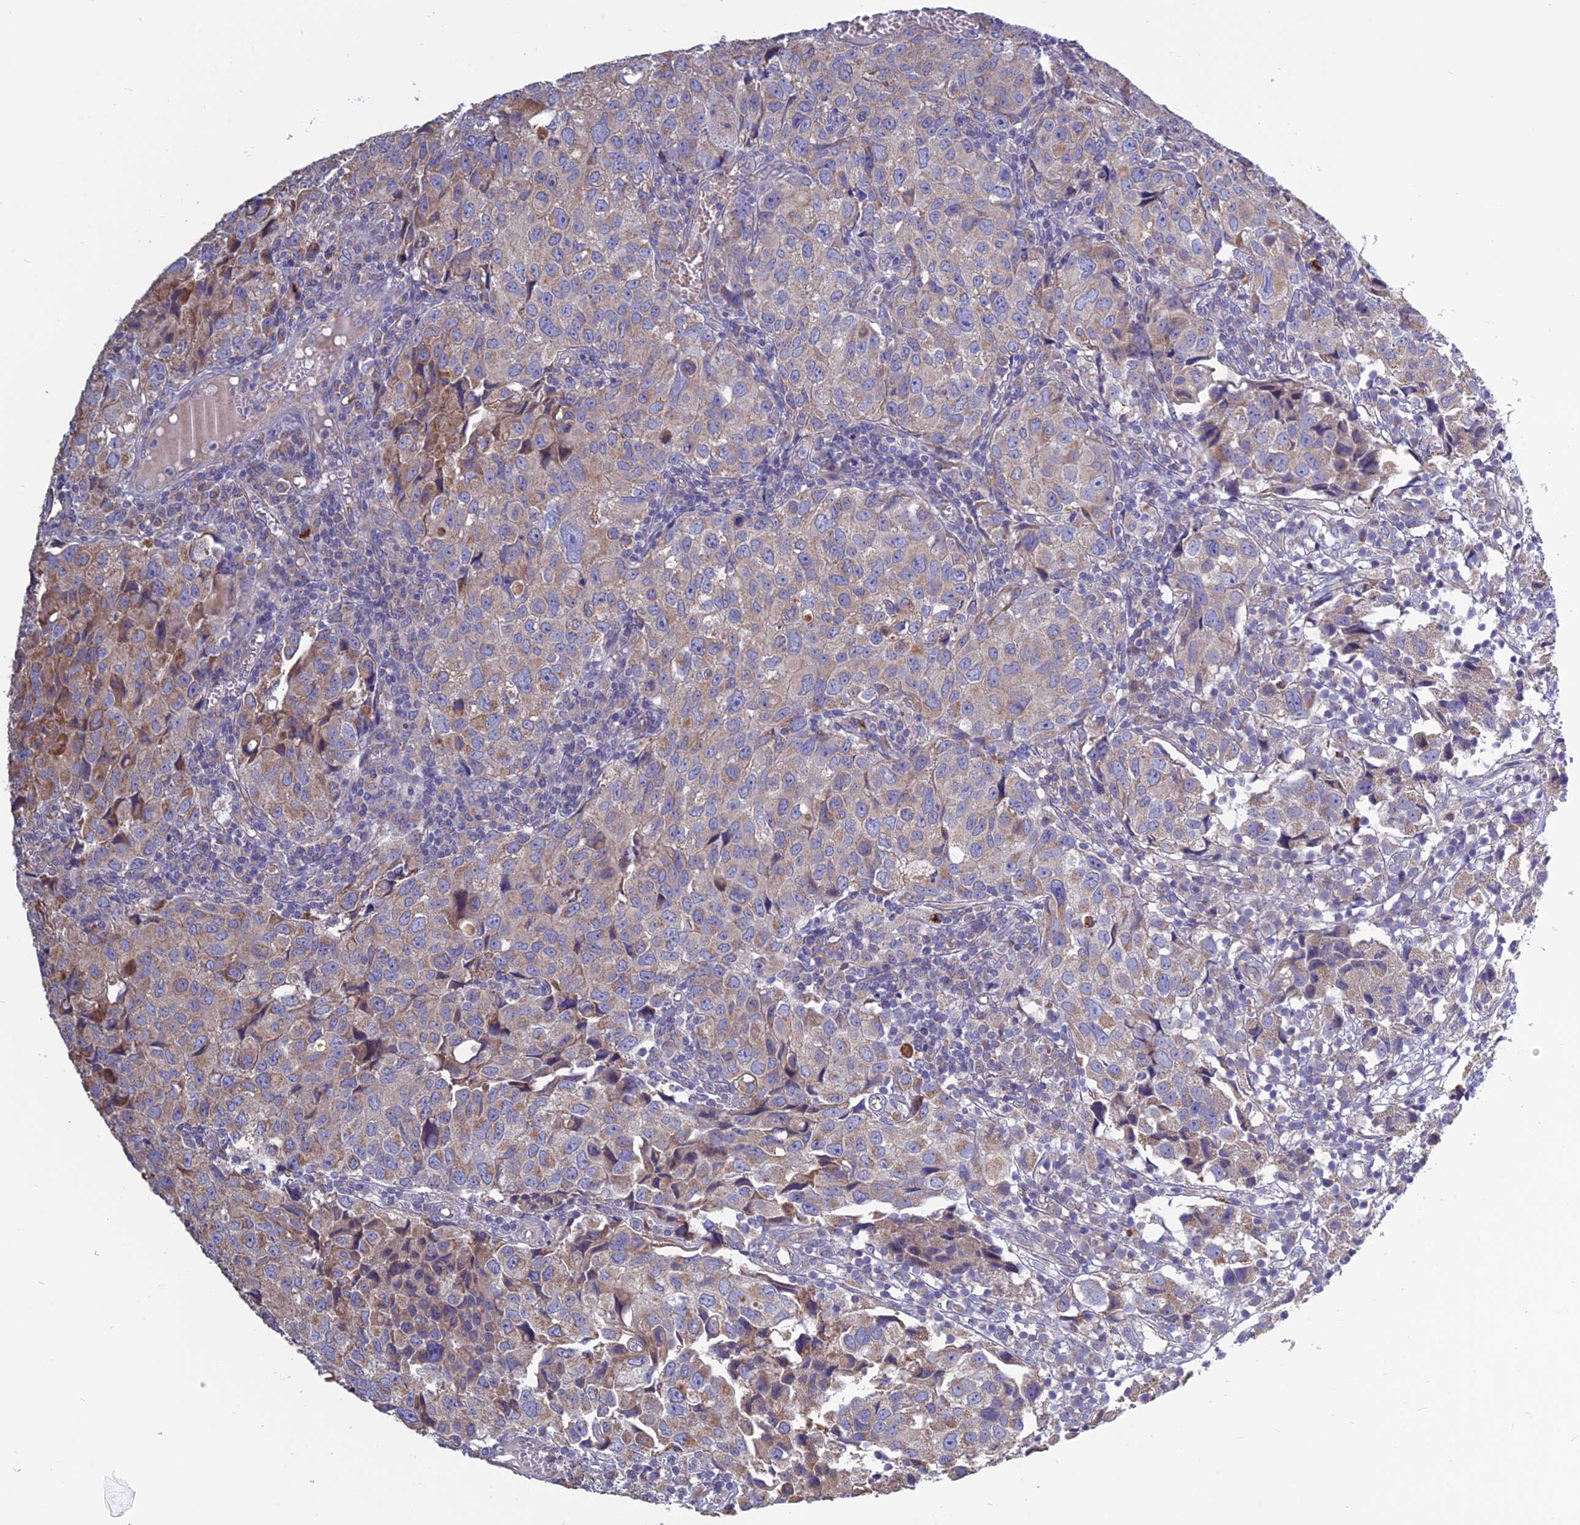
{"staining": {"intensity": "weak", "quantity": "25%-75%", "location": "cytoplasmic/membranous"}, "tissue": "urothelial cancer", "cell_type": "Tumor cells", "image_type": "cancer", "snomed": [{"axis": "morphology", "description": "Urothelial carcinoma, High grade"}, {"axis": "topography", "description": "Urinary bladder"}], "caption": "This image exhibits urothelial carcinoma (high-grade) stained with immunohistochemistry to label a protein in brown. The cytoplasmic/membranous of tumor cells show weak positivity for the protein. Nuclei are counter-stained blue.", "gene": "BHMT2", "patient": {"sex": "female", "age": 75}}